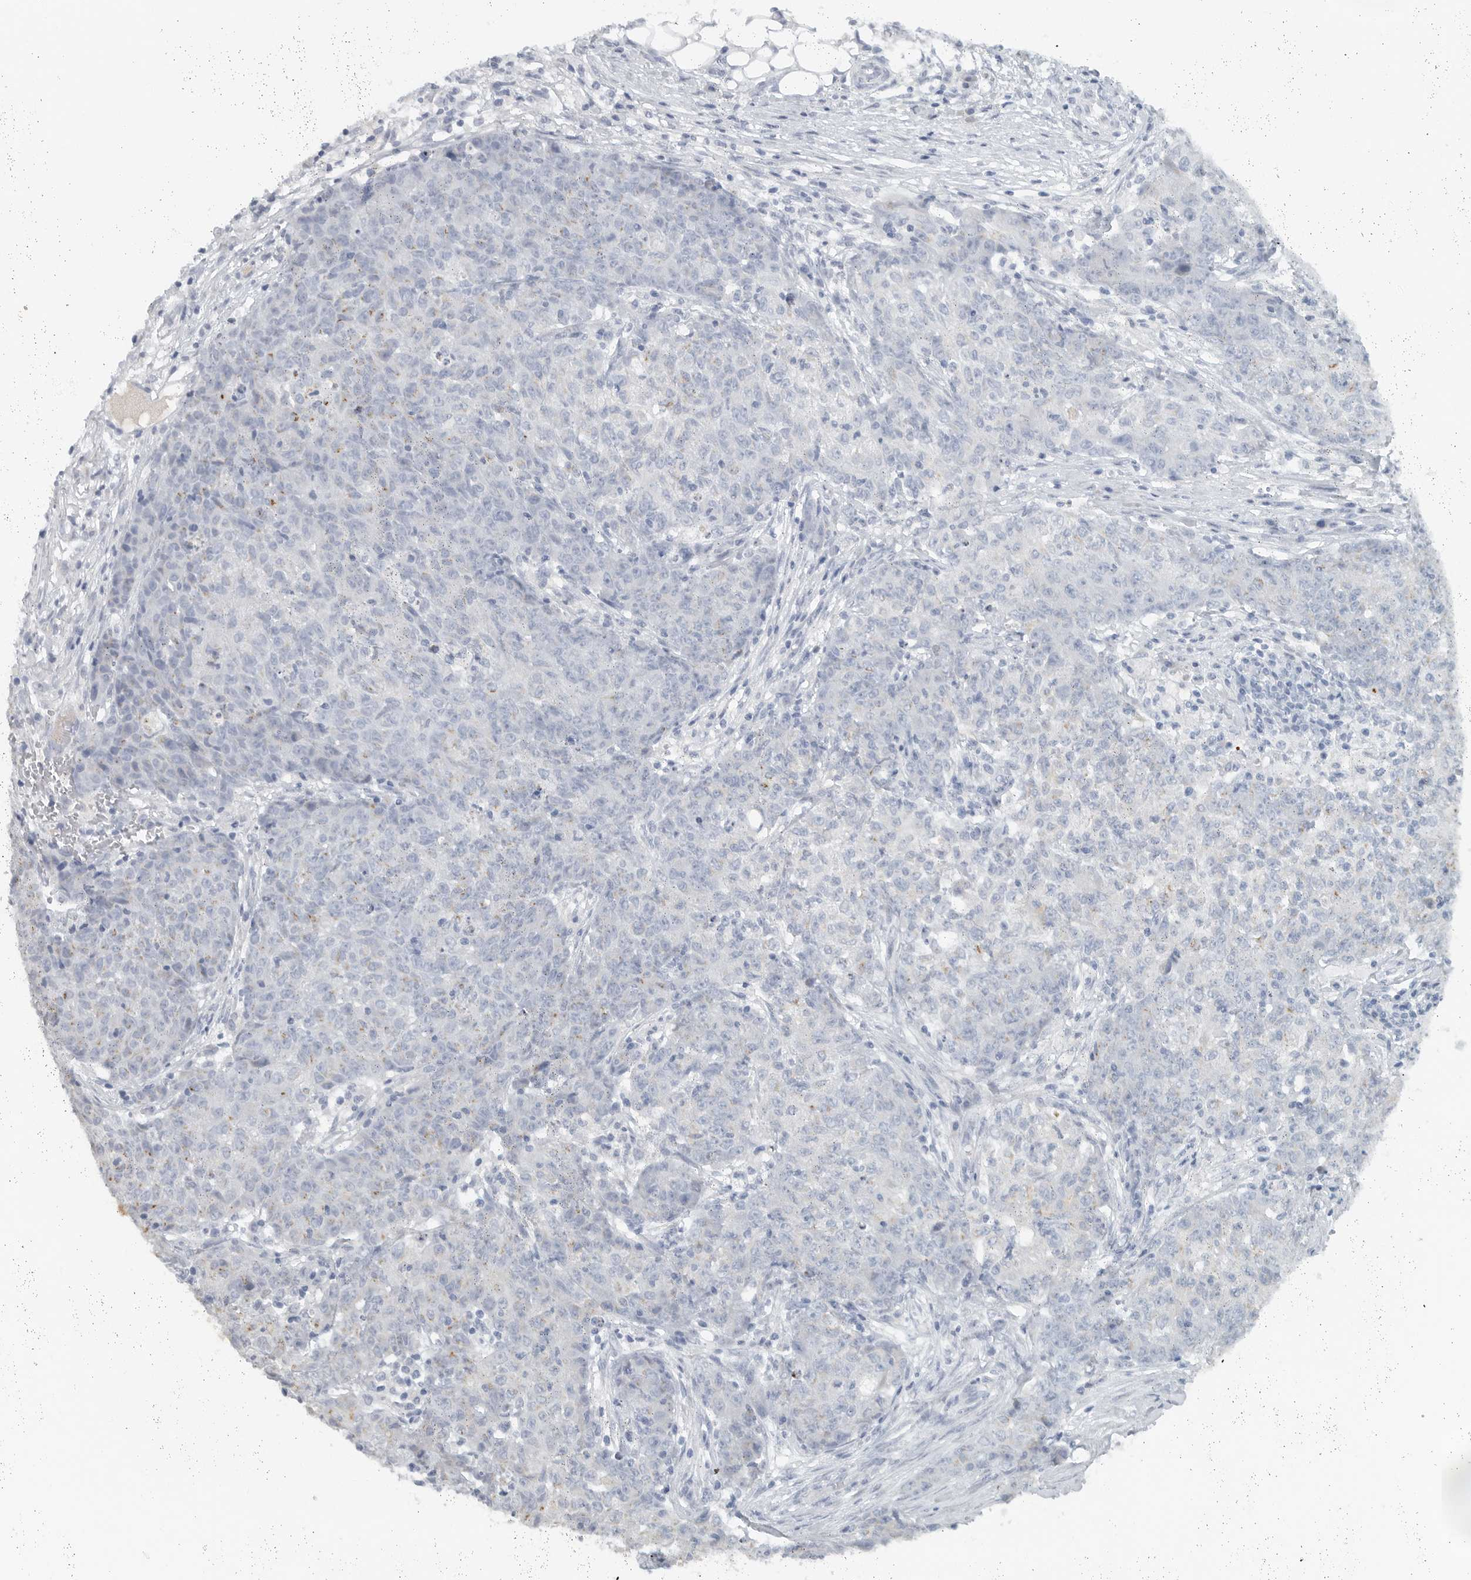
{"staining": {"intensity": "negative", "quantity": "none", "location": "none"}, "tissue": "ovarian cancer", "cell_type": "Tumor cells", "image_type": "cancer", "snomed": [{"axis": "morphology", "description": "Carcinoma, endometroid"}, {"axis": "topography", "description": "Ovary"}], "caption": "High power microscopy image of an IHC image of ovarian cancer (endometroid carcinoma), revealing no significant expression in tumor cells.", "gene": "PAM", "patient": {"sex": "female", "age": 42}}